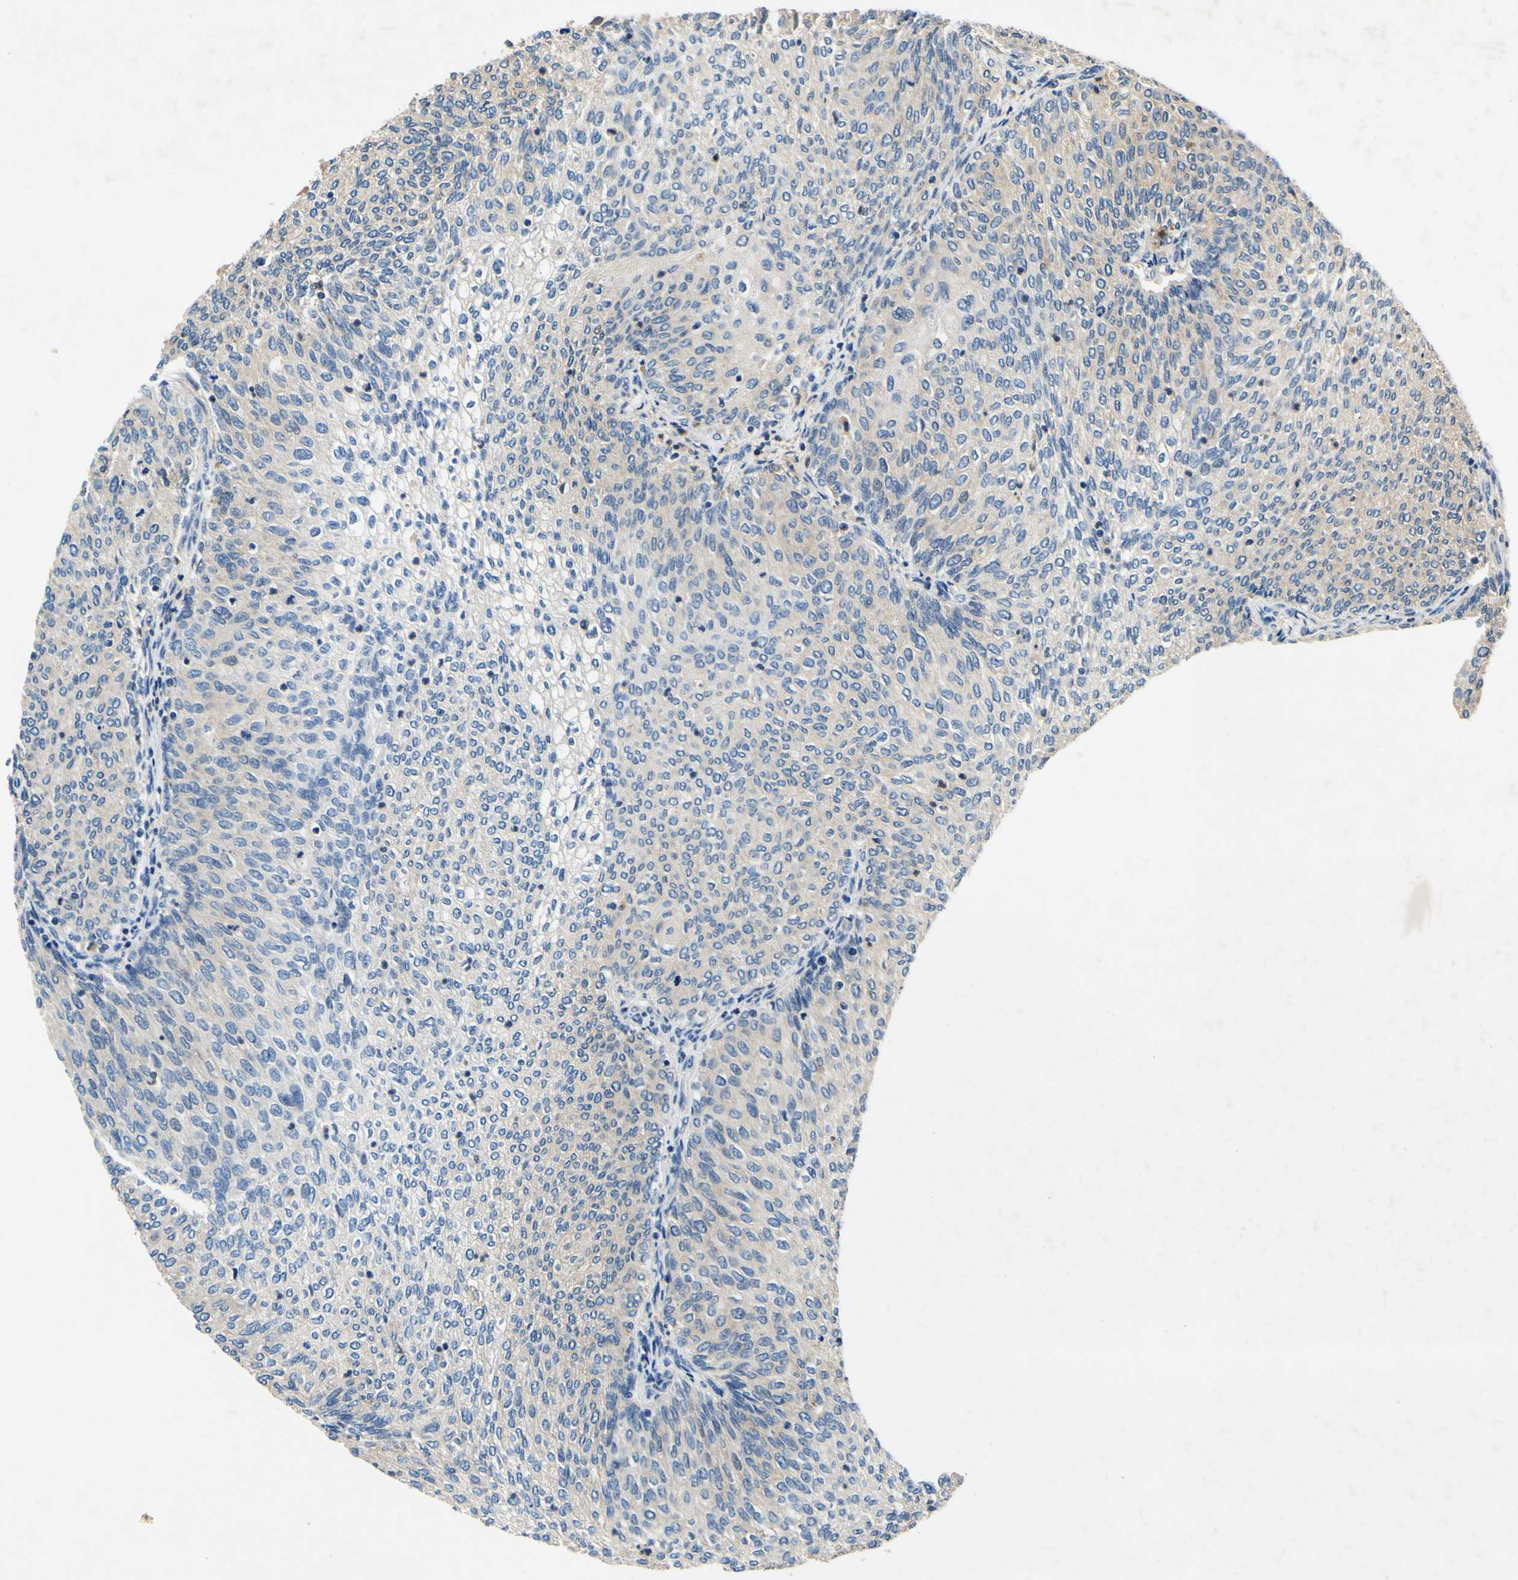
{"staining": {"intensity": "negative", "quantity": "none", "location": "none"}, "tissue": "urothelial cancer", "cell_type": "Tumor cells", "image_type": "cancer", "snomed": [{"axis": "morphology", "description": "Urothelial carcinoma, Low grade"}, {"axis": "topography", "description": "Urinary bladder"}], "caption": "Immunohistochemistry (IHC) image of urothelial cancer stained for a protein (brown), which demonstrates no expression in tumor cells.", "gene": "PLA2G4A", "patient": {"sex": "female", "age": 79}}